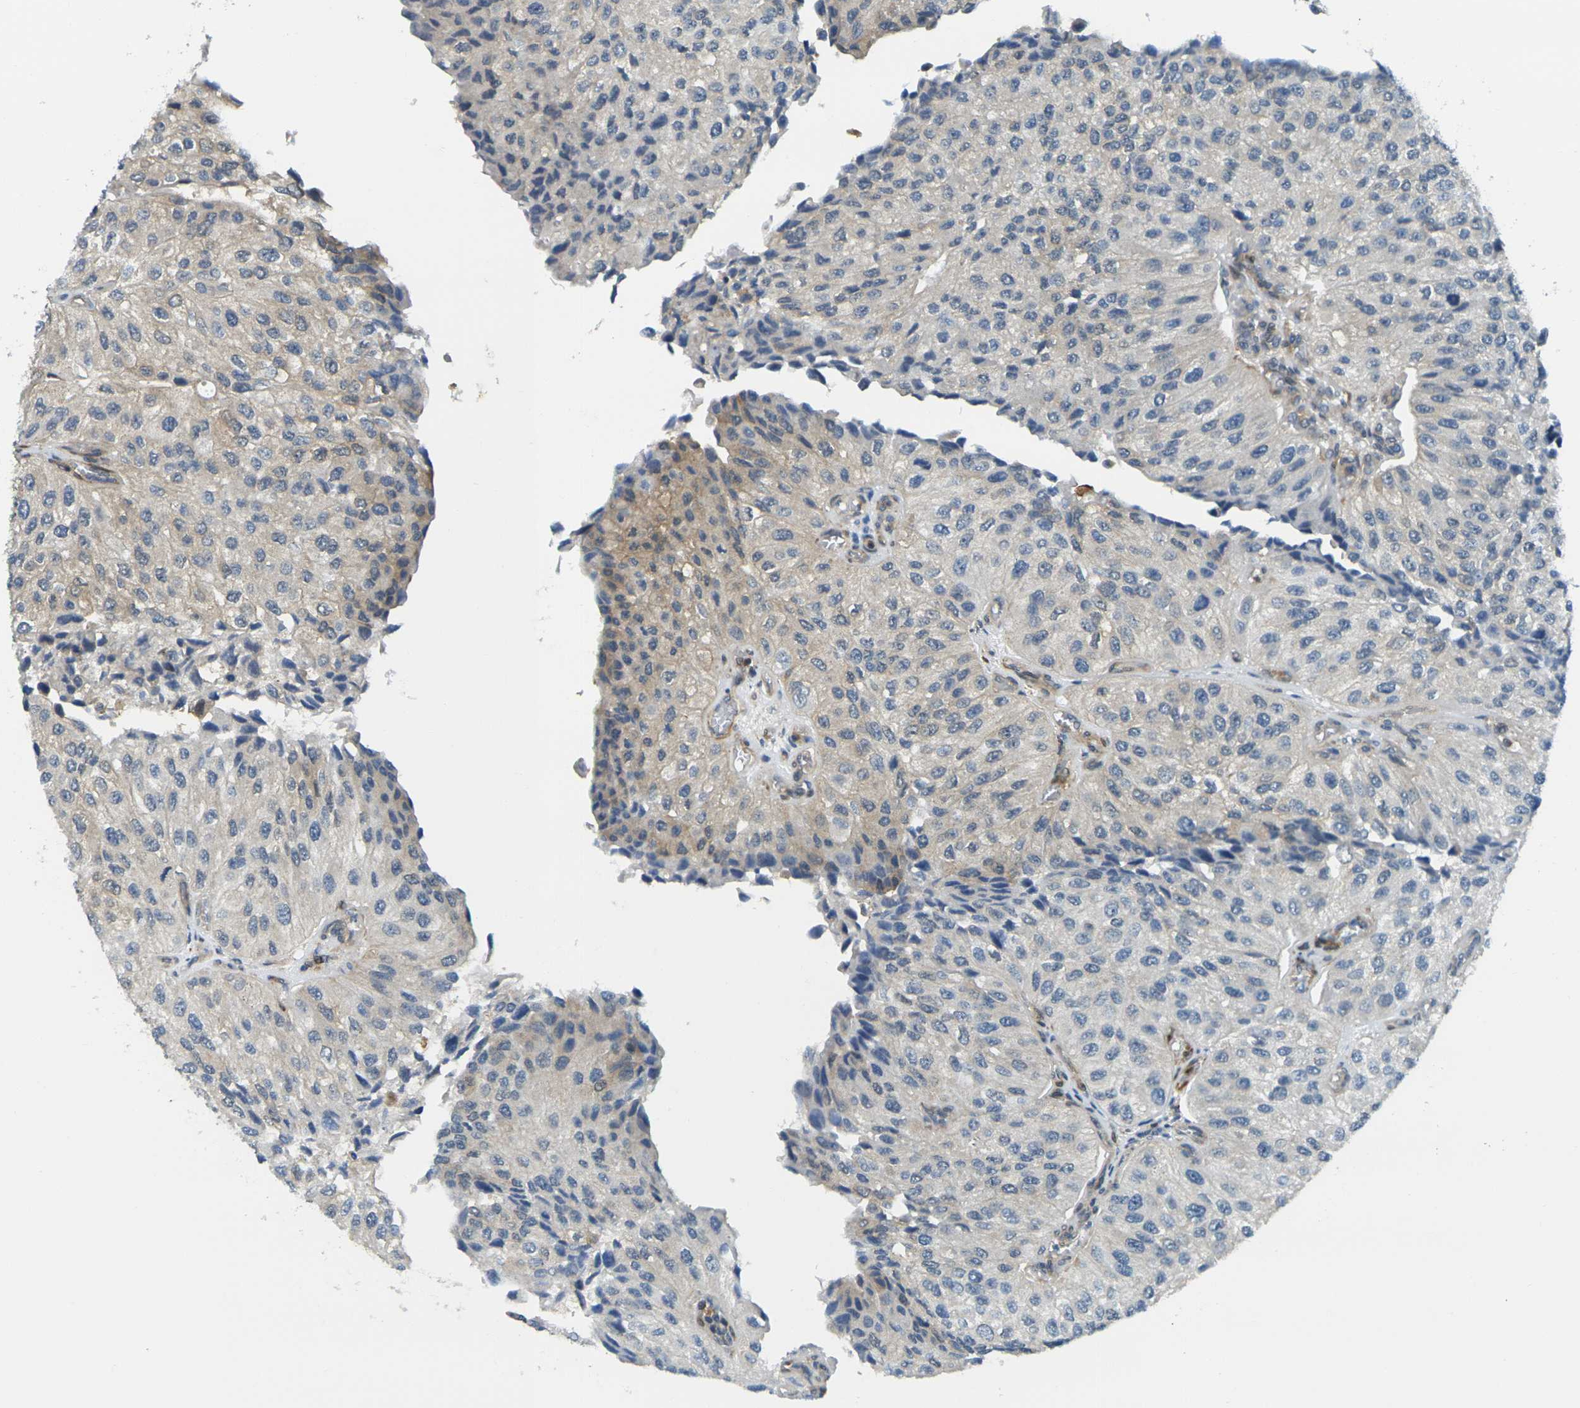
{"staining": {"intensity": "weak", "quantity": "<25%", "location": "cytoplasmic/membranous"}, "tissue": "urothelial cancer", "cell_type": "Tumor cells", "image_type": "cancer", "snomed": [{"axis": "morphology", "description": "Urothelial carcinoma, High grade"}, {"axis": "topography", "description": "Kidney"}, {"axis": "topography", "description": "Urinary bladder"}], "caption": "Image shows no protein staining in tumor cells of urothelial cancer tissue. (DAB (3,3'-diaminobenzidine) IHC with hematoxylin counter stain).", "gene": "LASP1", "patient": {"sex": "male", "age": 77}}